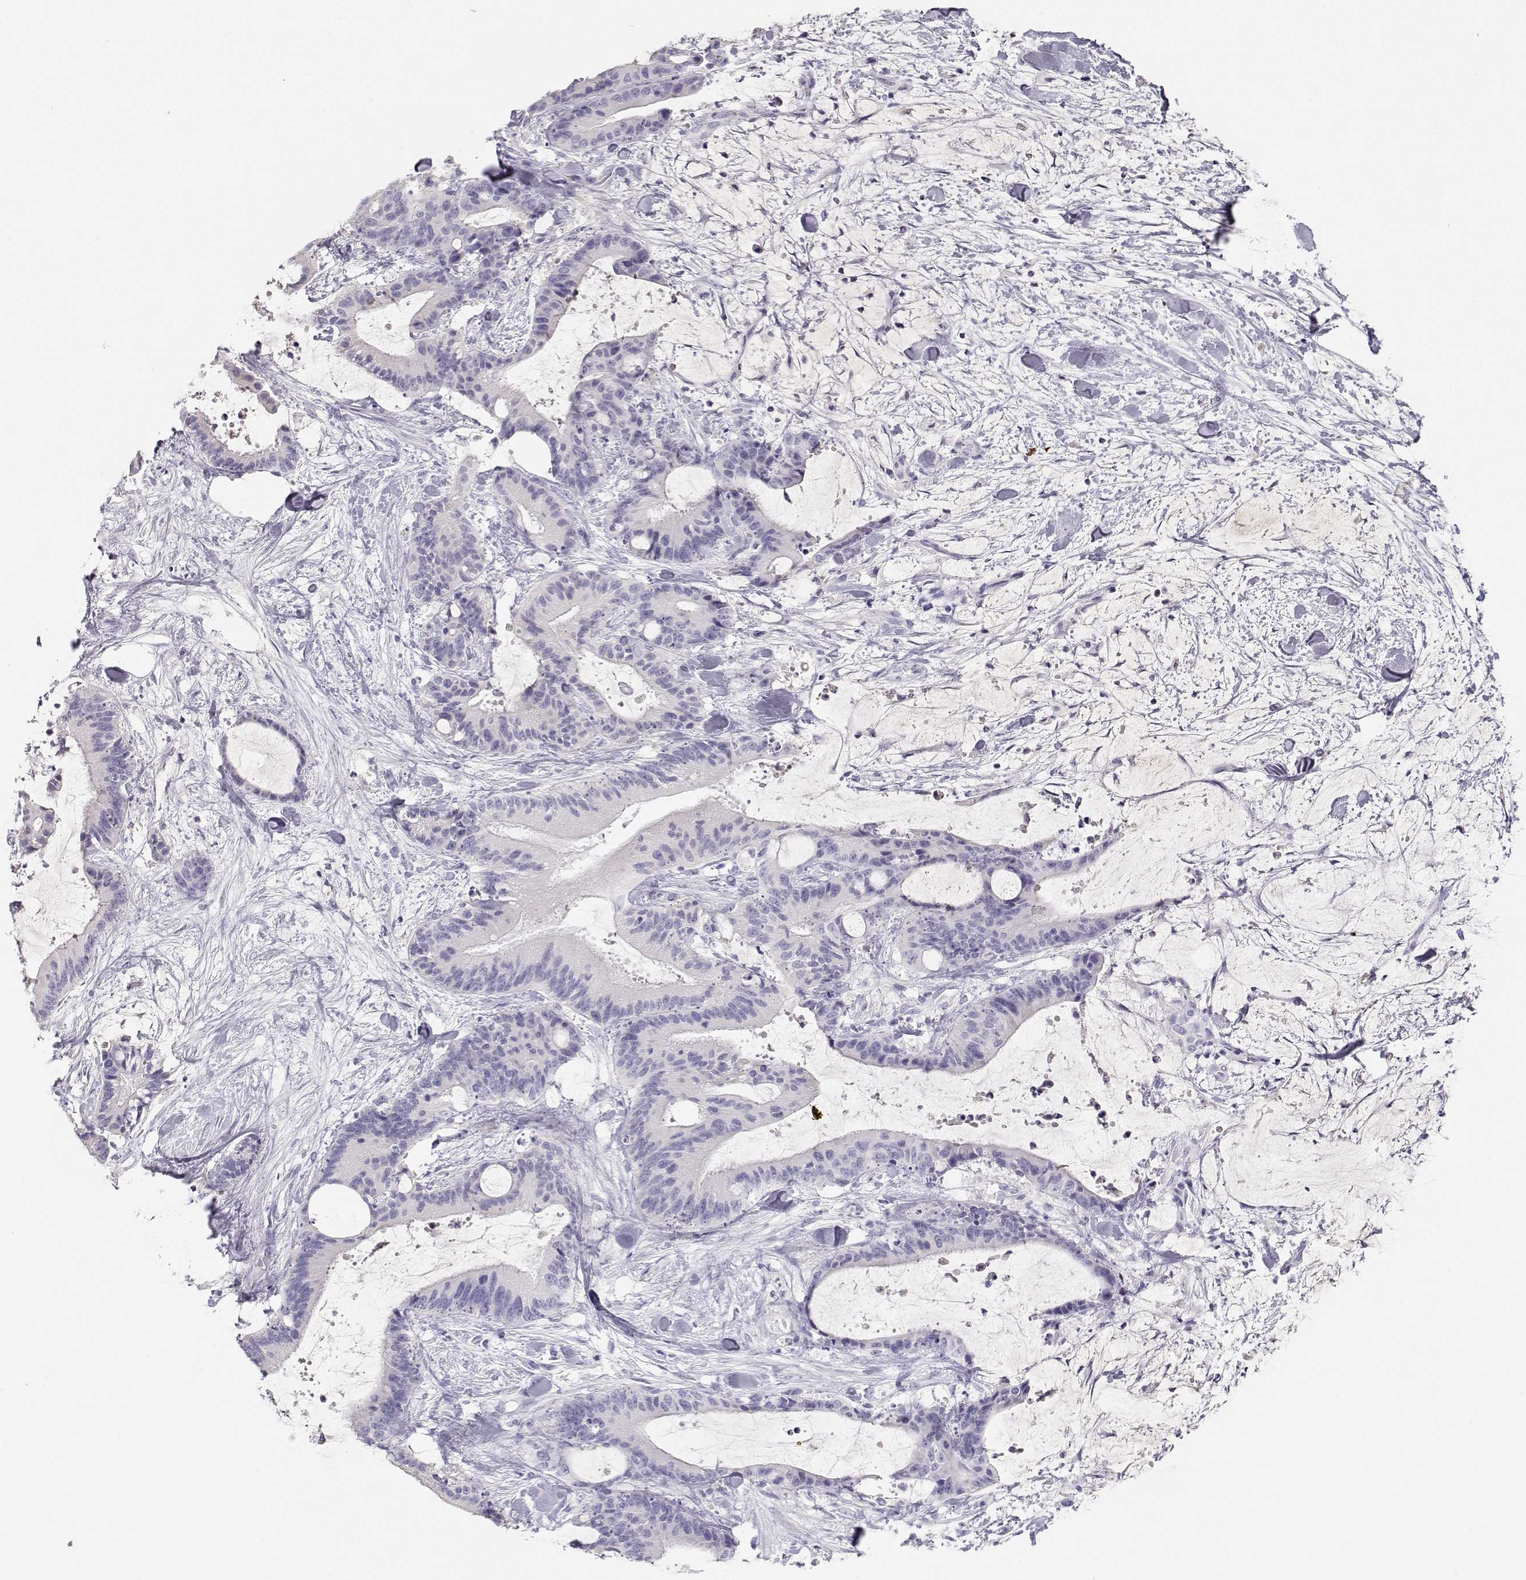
{"staining": {"intensity": "negative", "quantity": "none", "location": "none"}, "tissue": "liver cancer", "cell_type": "Tumor cells", "image_type": "cancer", "snomed": [{"axis": "morphology", "description": "Cholangiocarcinoma"}, {"axis": "topography", "description": "Liver"}], "caption": "The IHC micrograph has no significant staining in tumor cells of liver cancer tissue. Brightfield microscopy of immunohistochemistry stained with DAB (3,3'-diaminobenzidine) (brown) and hematoxylin (blue), captured at high magnification.", "gene": "GPR174", "patient": {"sex": "female", "age": 73}}